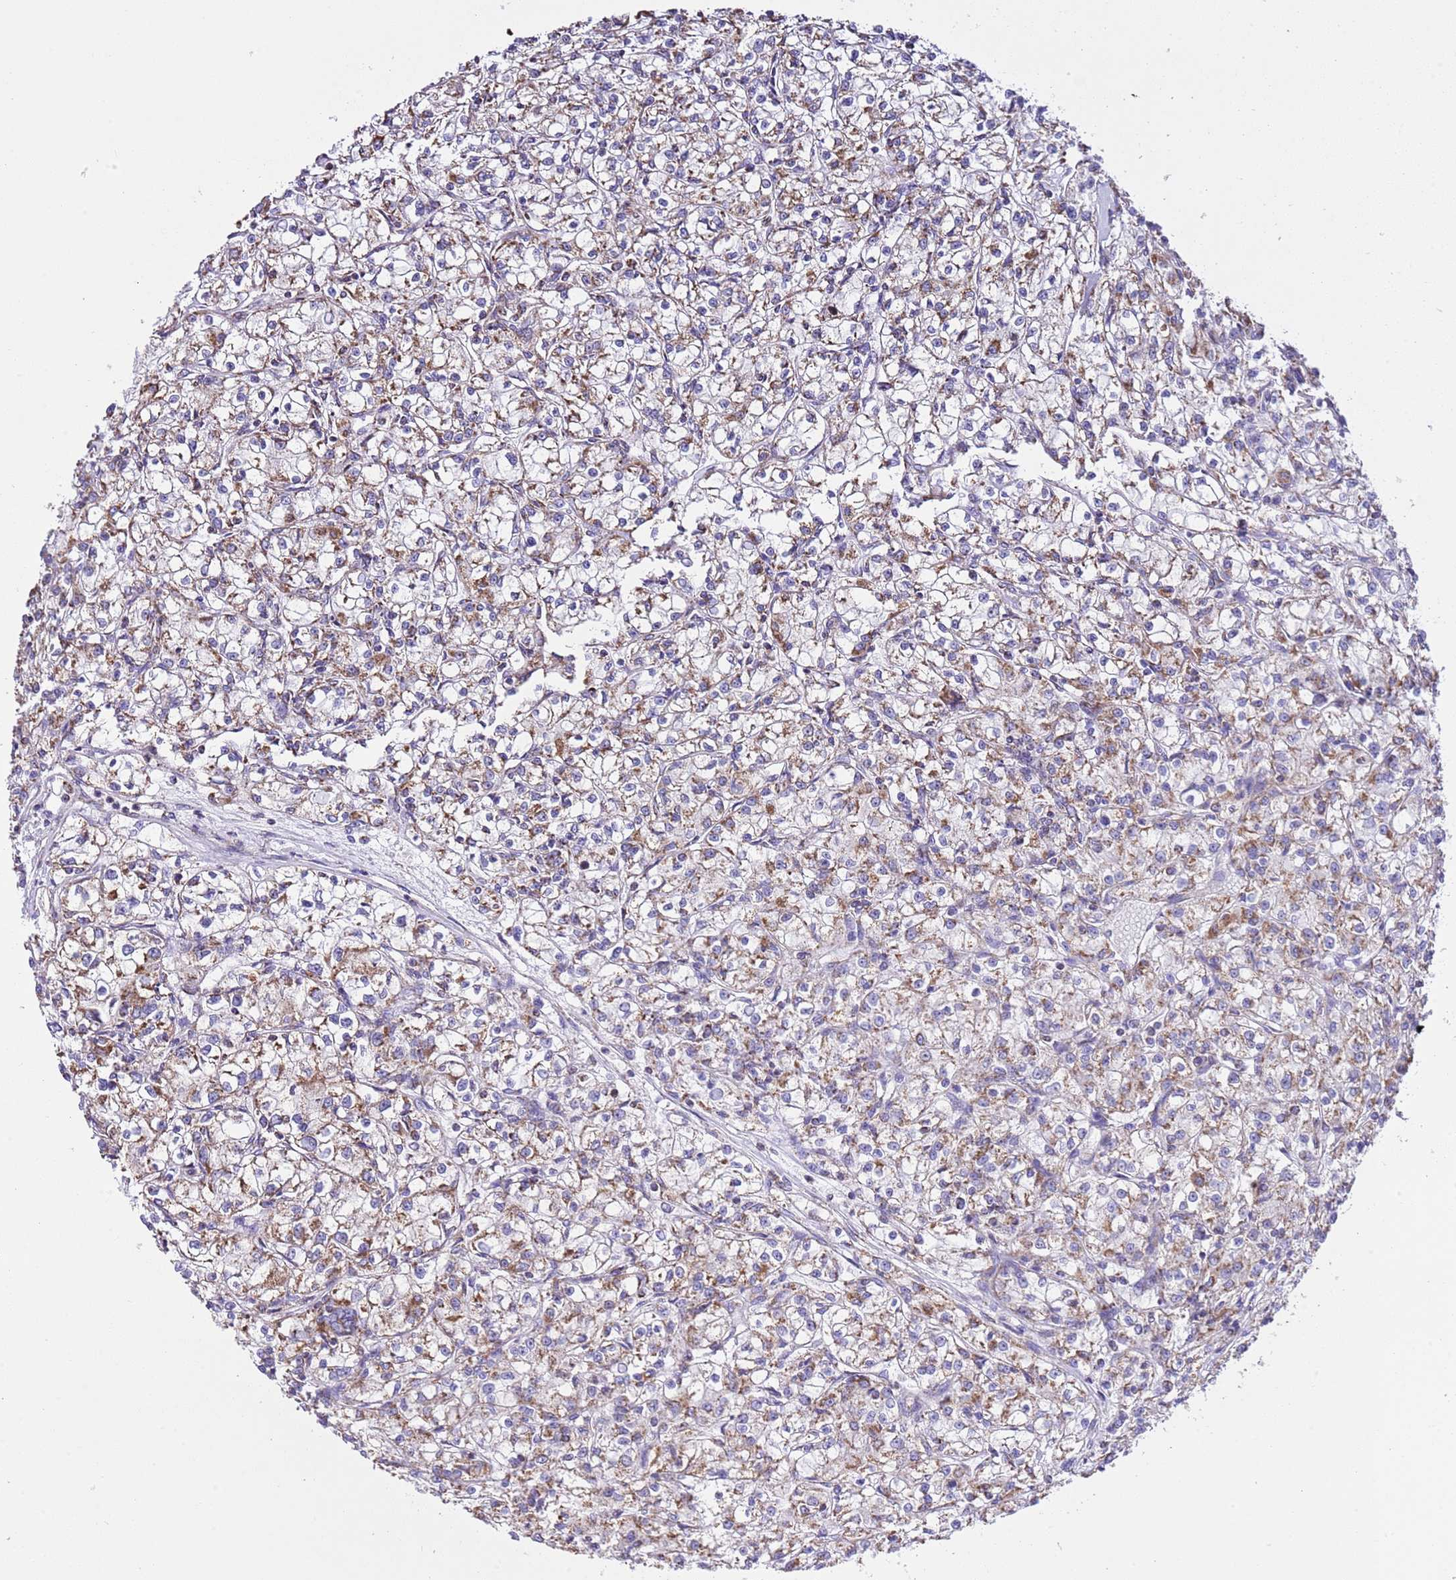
{"staining": {"intensity": "moderate", "quantity": "25%-75%", "location": "cytoplasmic/membranous"}, "tissue": "renal cancer", "cell_type": "Tumor cells", "image_type": "cancer", "snomed": [{"axis": "morphology", "description": "Adenocarcinoma, NOS"}, {"axis": "topography", "description": "Kidney"}], "caption": "This histopathology image displays immunohistochemistry (IHC) staining of human renal cancer, with medium moderate cytoplasmic/membranous expression in approximately 25%-75% of tumor cells.", "gene": "TEKTIP1", "patient": {"sex": "female", "age": 59}}